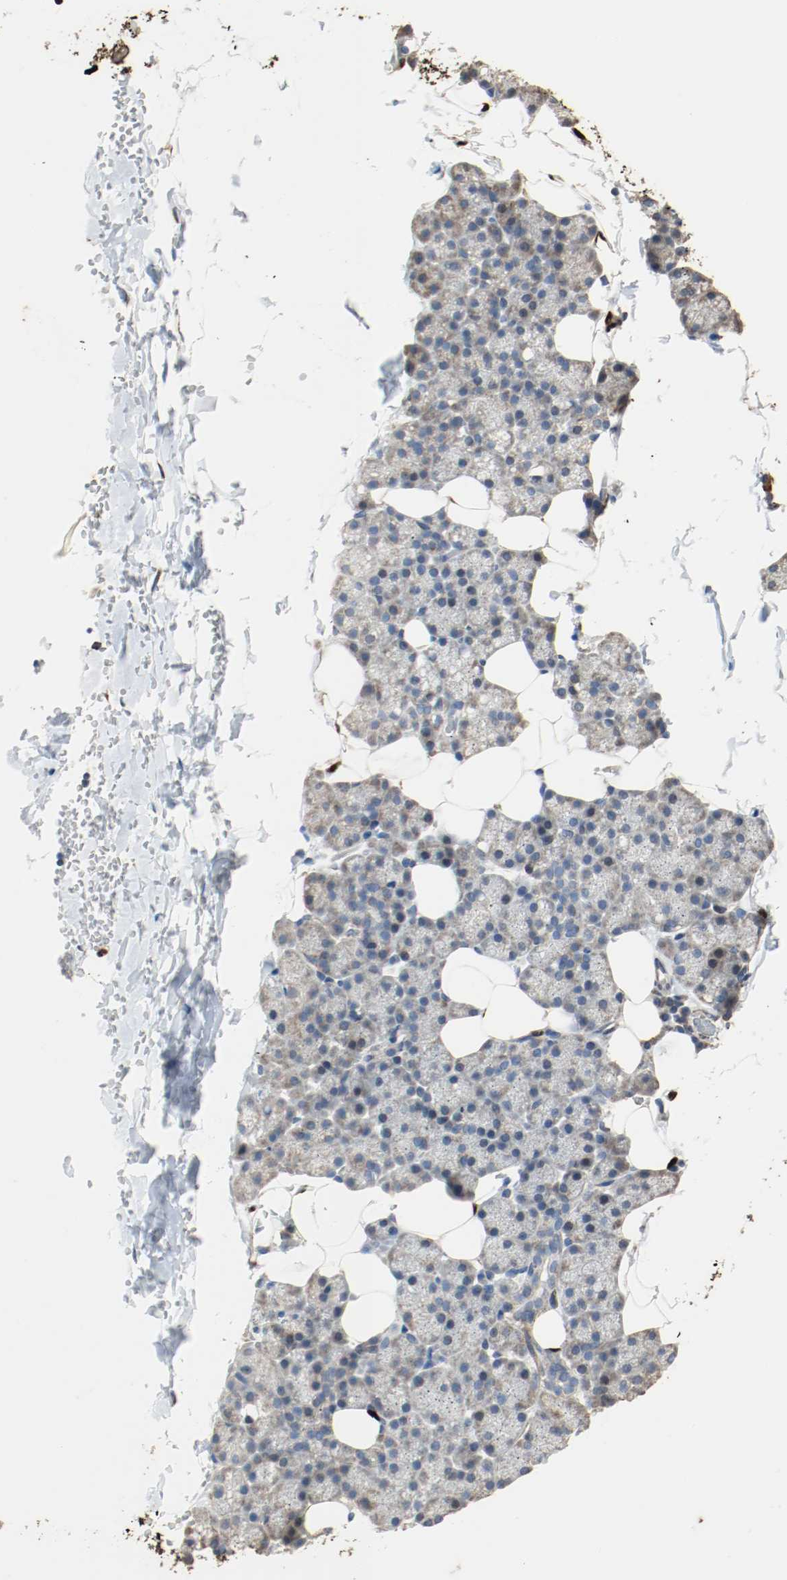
{"staining": {"intensity": "weak", "quantity": "25%-75%", "location": "cytoplasmic/membranous"}, "tissue": "salivary gland", "cell_type": "Glandular cells", "image_type": "normal", "snomed": [{"axis": "morphology", "description": "Normal tissue, NOS"}, {"axis": "topography", "description": "Lymph node"}, {"axis": "topography", "description": "Salivary gland"}], "caption": "This histopathology image shows benign salivary gland stained with immunohistochemistry (IHC) to label a protein in brown. The cytoplasmic/membranous of glandular cells show weak positivity for the protein. Nuclei are counter-stained blue.", "gene": "ALDH4A1", "patient": {"sex": "male", "age": 8}}